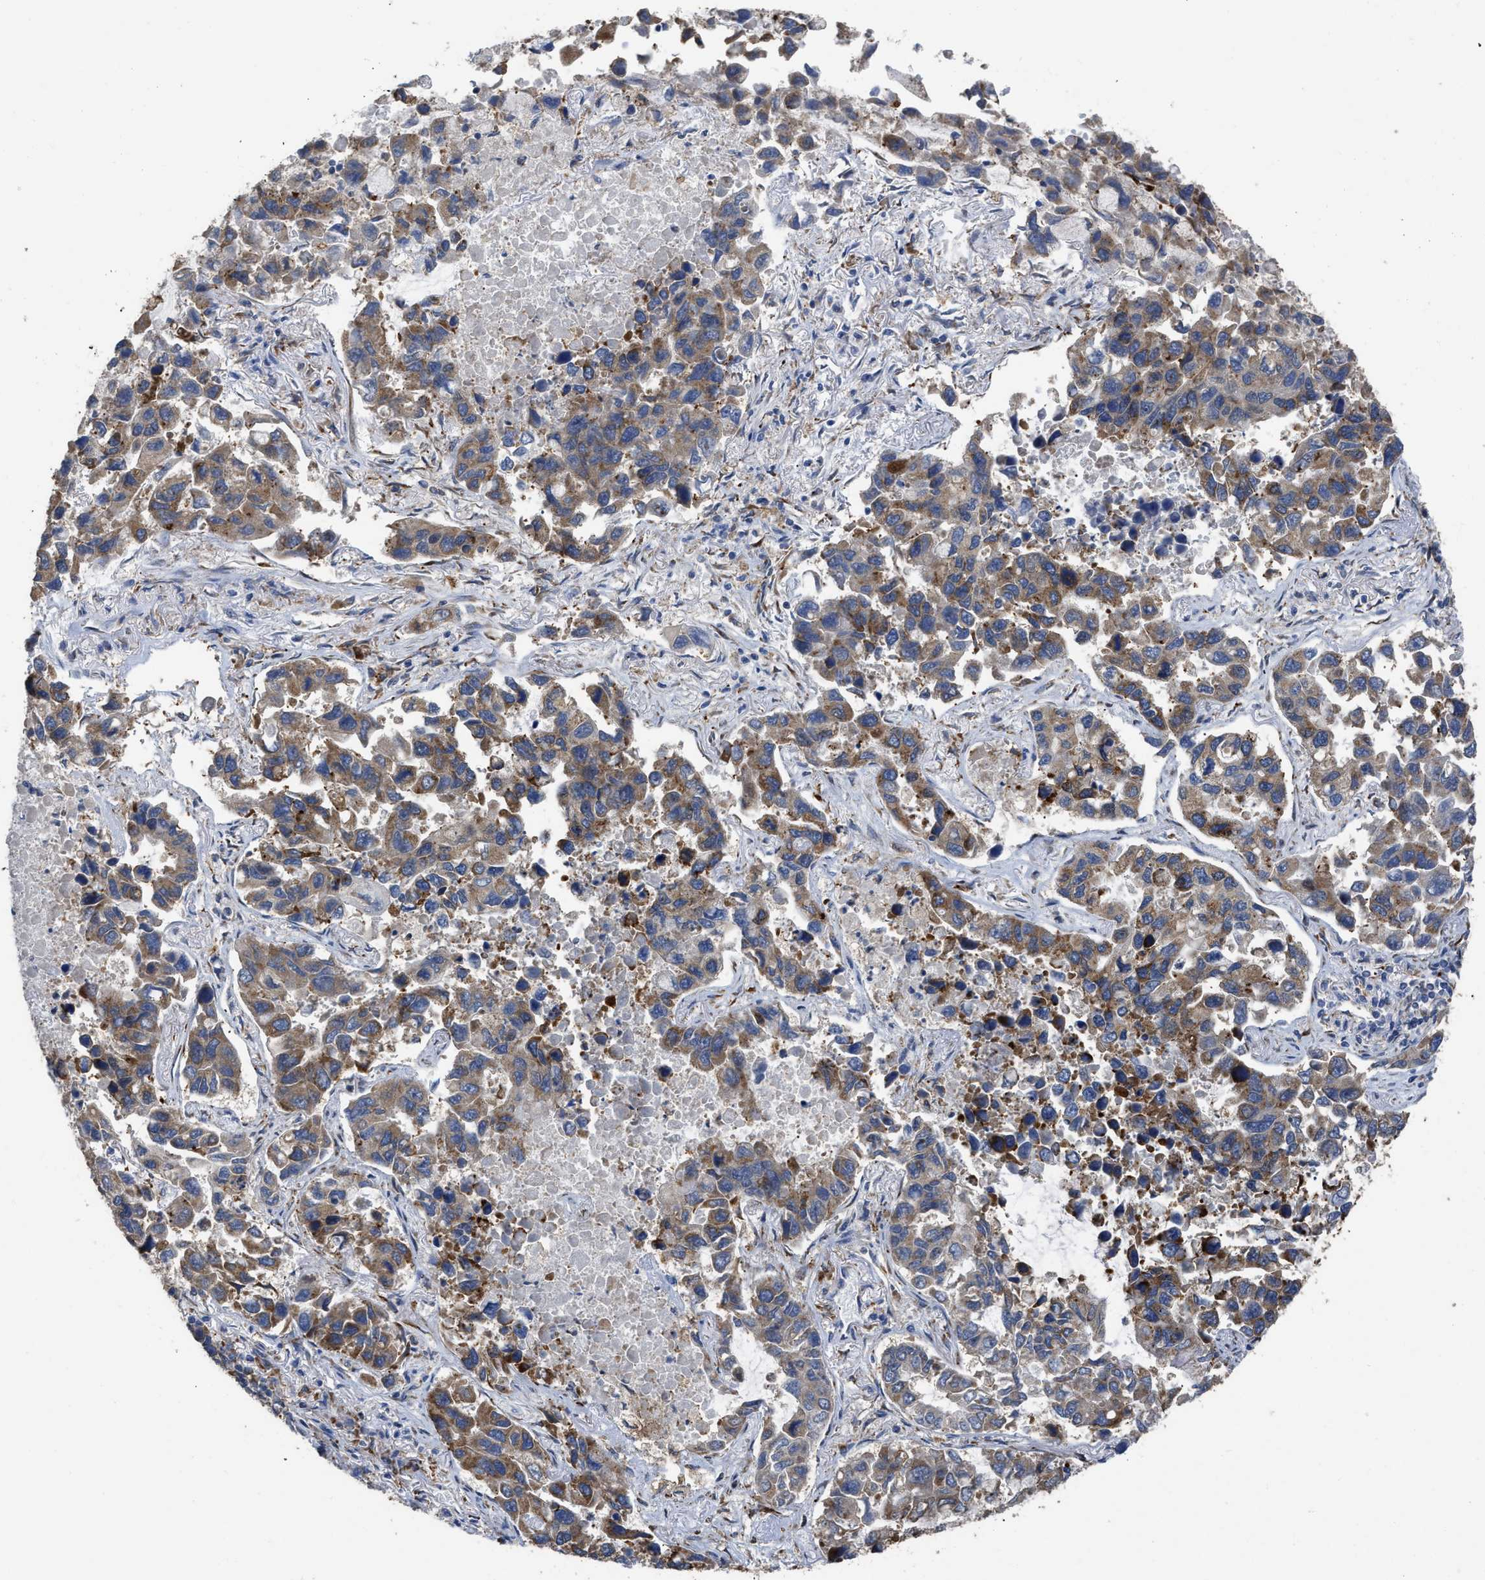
{"staining": {"intensity": "moderate", "quantity": ">75%", "location": "cytoplasmic/membranous"}, "tissue": "lung cancer", "cell_type": "Tumor cells", "image_type": "cancer", "snomed": [{"axis": "morphology", "description": "Adenocarcinoma, NOS"}, {"axis": "topography", "description": "Lung"}], "caption": "About >75% of tumor cells in human adenocarcinoma (lung) demonstrate moderate cytoplasmic/membranous protein positivity as visualized by brown immunohistochemical staining.", "gene": "AK2", "patient": {"sex": "male", "age": 64}}